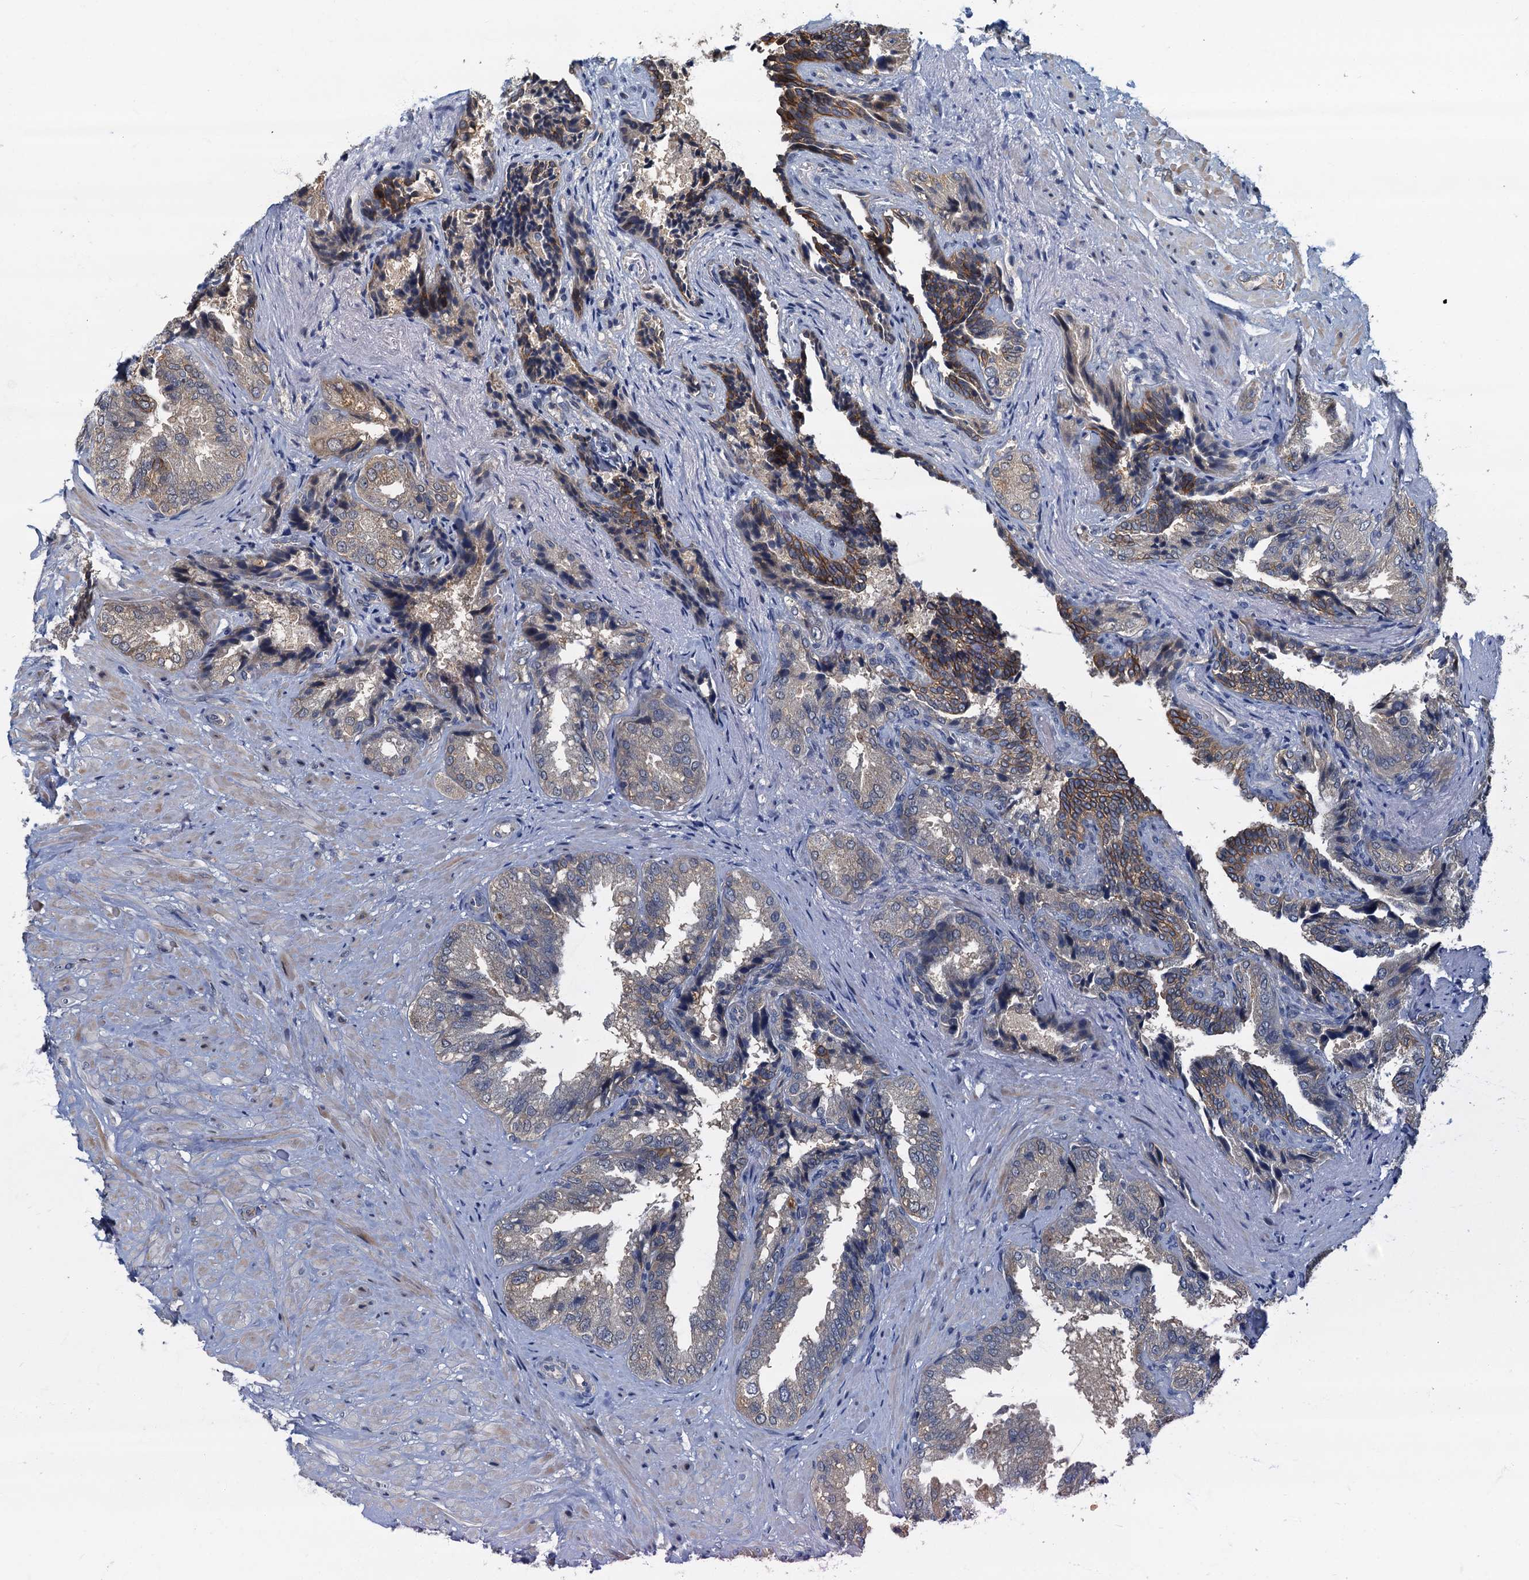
{"staining": {"intensity": "weak", "quantity": "25%-75%", "location": "cytoplasmic/membranous"}, "tissue": "seminal vesicle", "cell_type": "Glandular cells", "image_type": "normal", "snomed": [{"axis": "morphology", "description": "Normal tissue, NOS"}, {"axis": "topography", "description": "Seminal veicle"}, {"axis": "topography", "description": "Peripheral nerve tissue"}], "caption": "Immunohistochemical staining of normal seminal vesicle reveals low levels of weak cytoplasmic/membranous expression in approximately 25%-75% of glandular cells. (IHC, brightfield microscopy, high magnification).", "gene": "CKAP2L", "patient": {"sex": "male", "age": 63}}